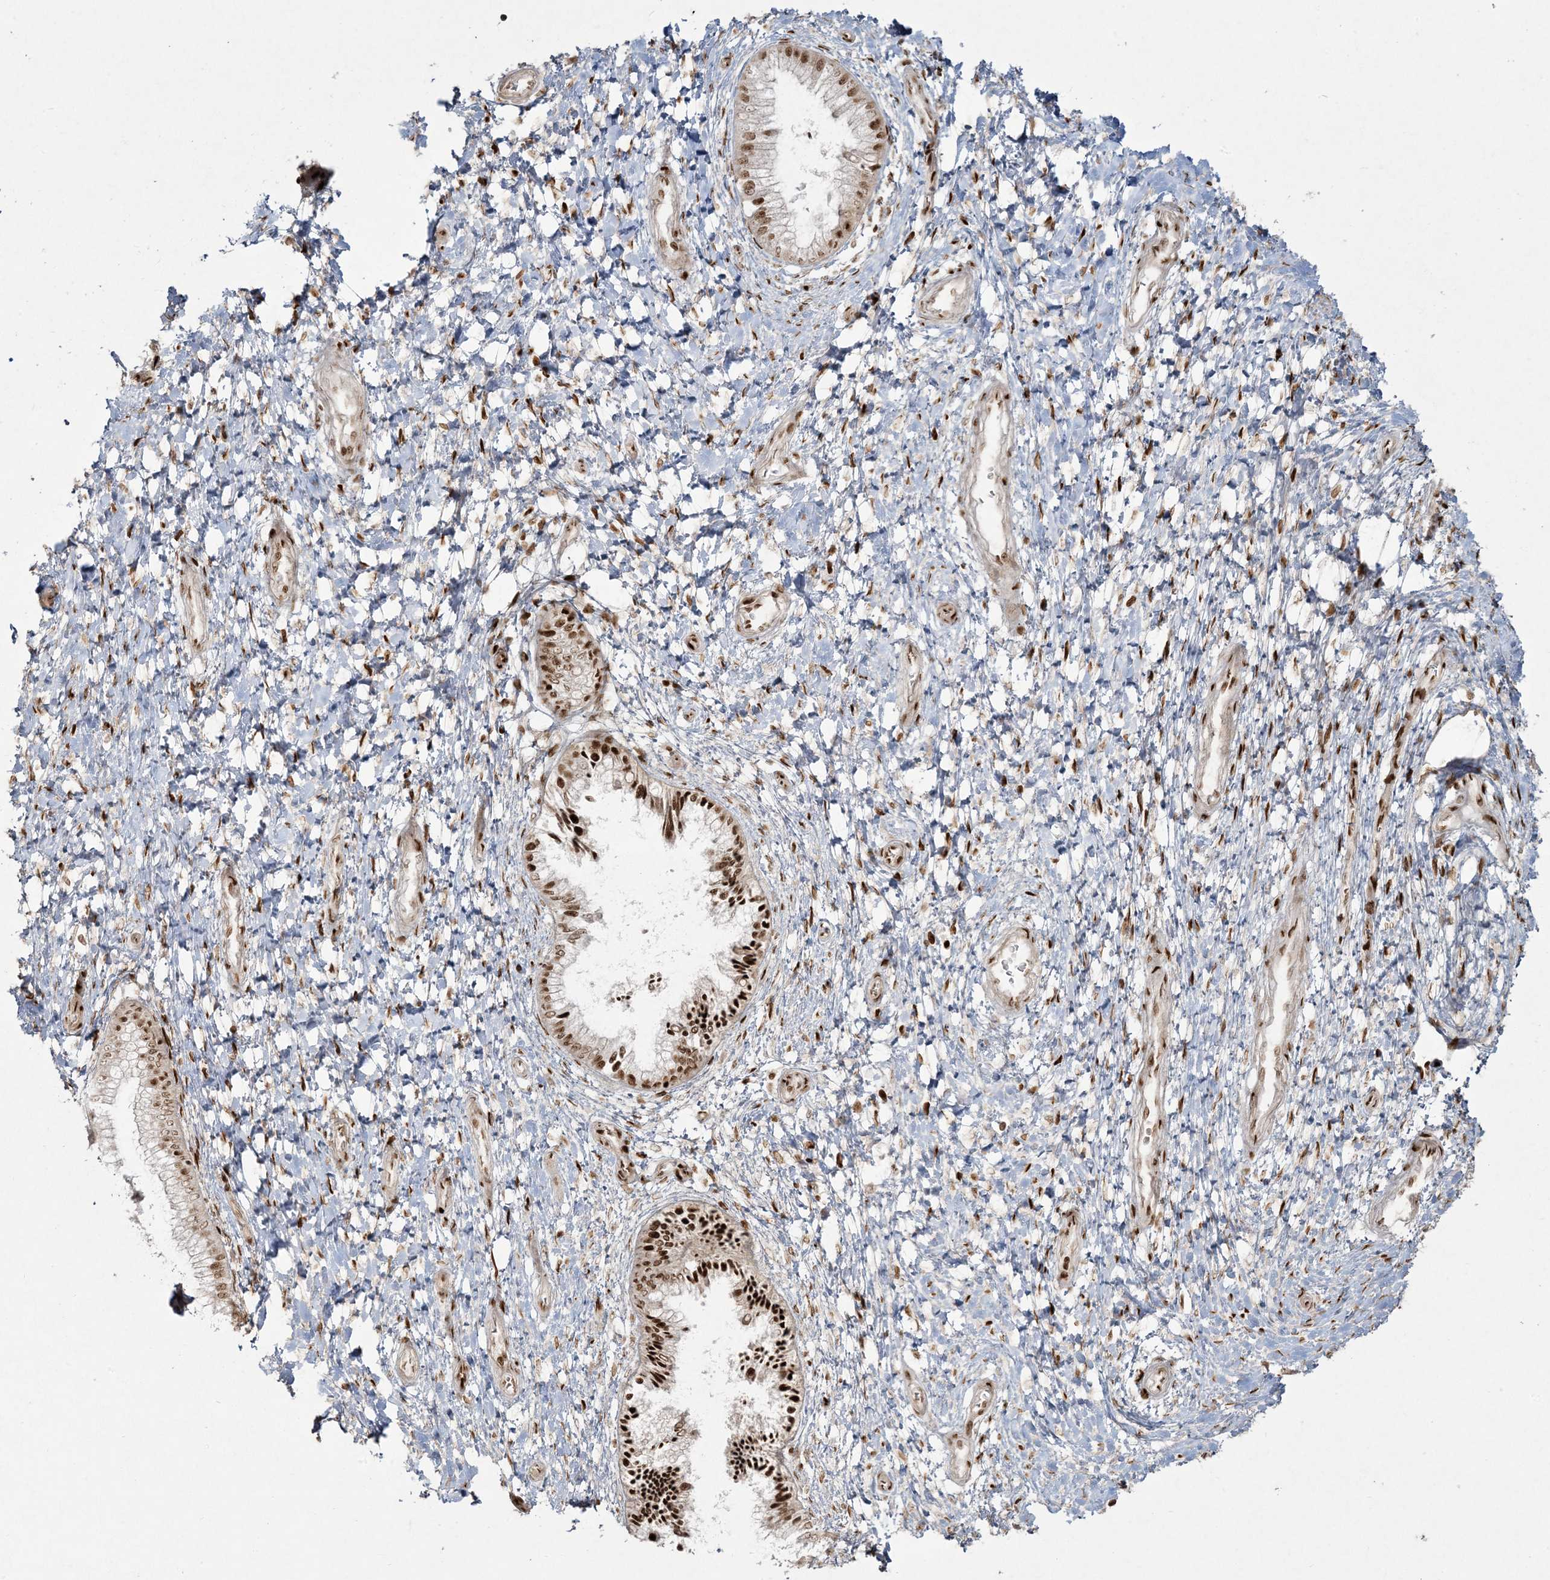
{"staining": {"intensity": "strong", "quantity": ">75%", "location": "nuclear"}, "tissue": "cervix", "cell_type": "Glandular cells", "image_type": "normal", "snomed": [{"axis": "morphology", "description": "Normal tissue, NOS"}, {"axis": "topography", "description": "Cervix"}], "caption": "Benign cervix was stained to show a protein in brown. There is high levels of strong nuclear expression in about >75% of glandular cells. (Brightfield microscopy of DAB IHC at high magnification).", "gene": "RBM10", "patient": {"sex": "female", "age": 55}}